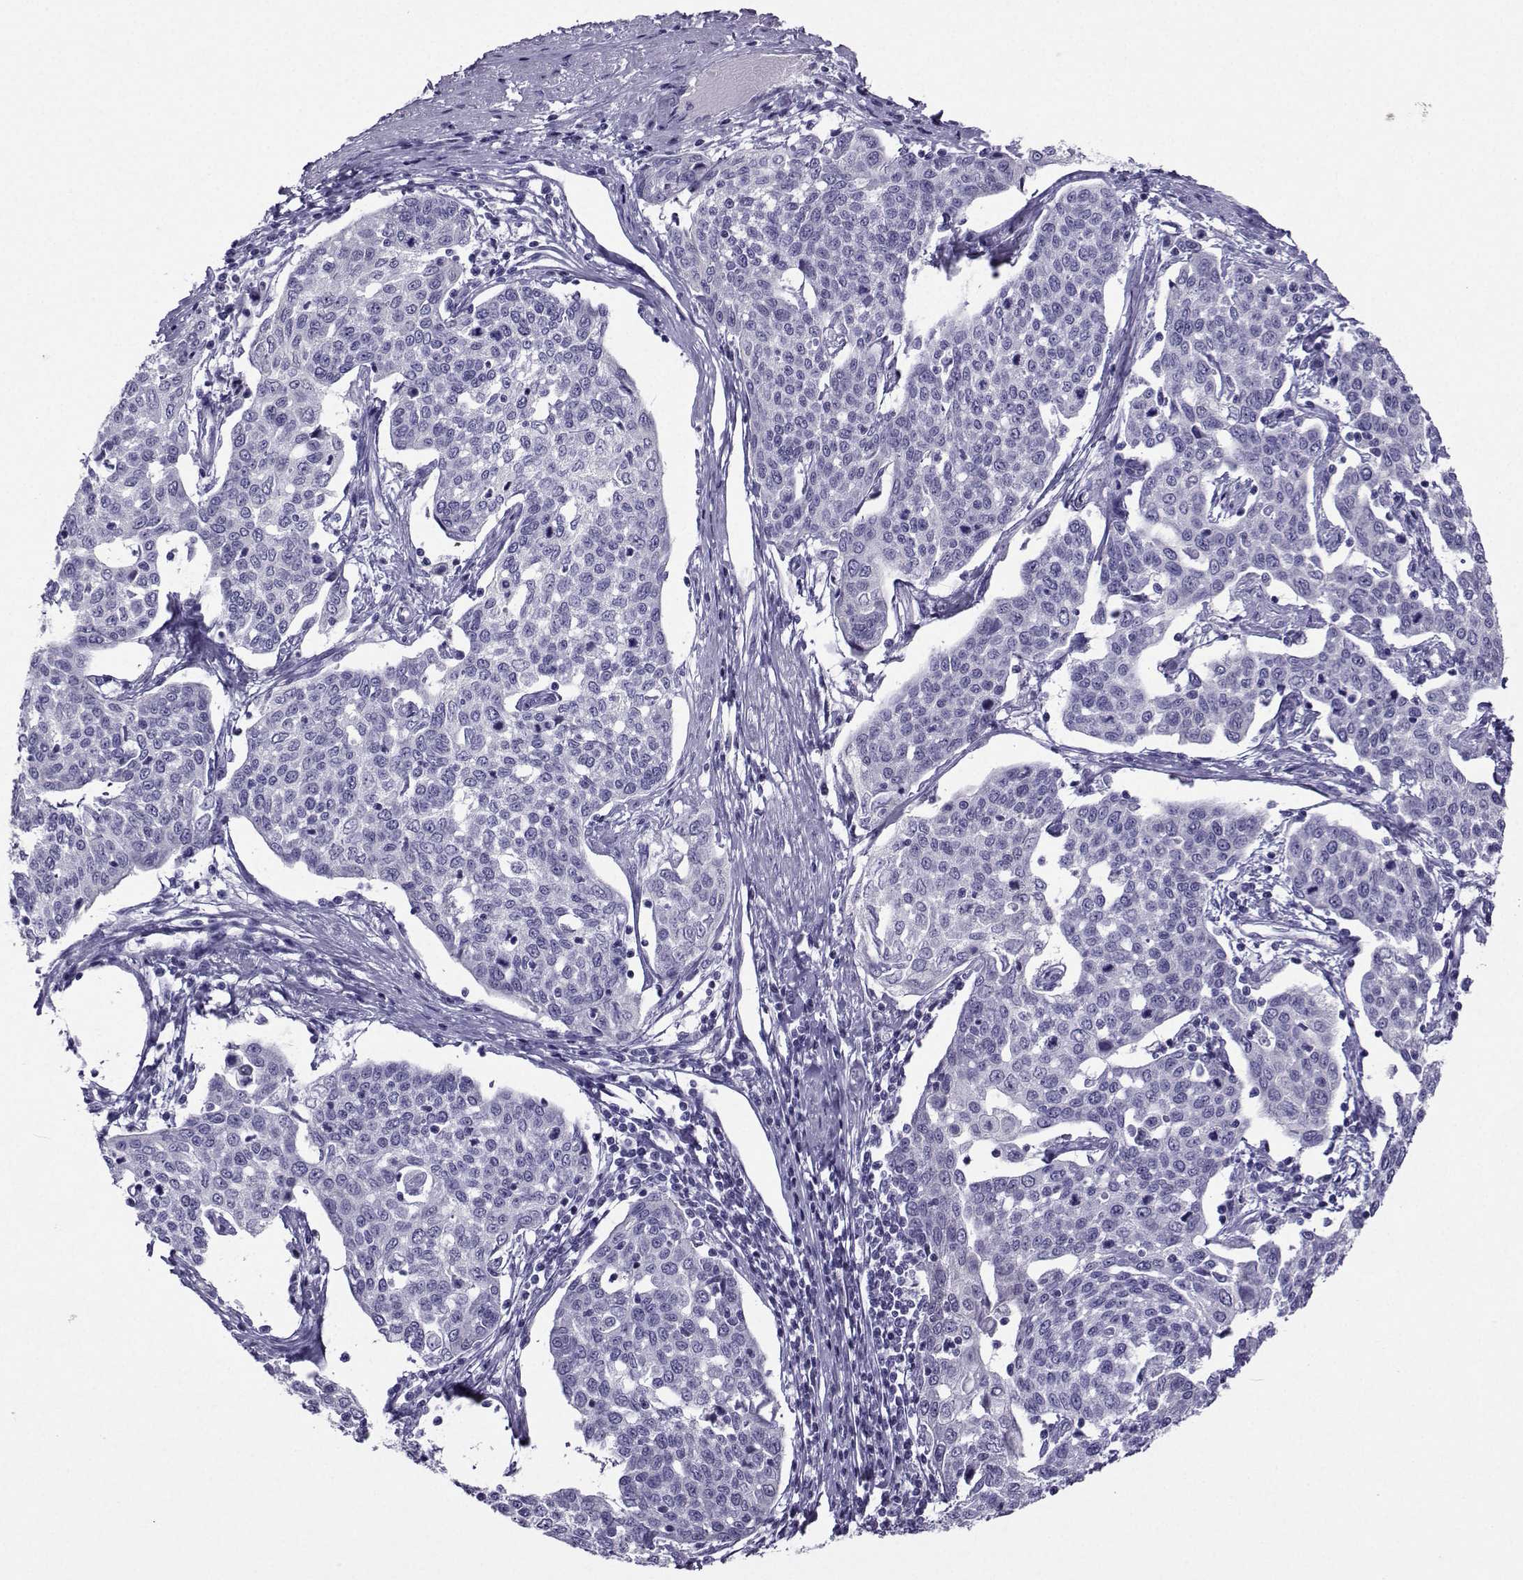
{"staining": {"intensity": "negative", "quantity": "none", "location": "none"}, "tissue": "cervical cancer", "cell_type": "Tumor cells", "image_type": "cancer", "snomed": [{"axis": "morphology", "description": "Squamous cell carcinoma, NOS"}, {"axis": "topography", "description": "Cervix"}], "caption": "Tumor cells are negative for brown protein staining in cervical cancer (squamous cell carcinoma).", "gene": "CRYBB1", "patient": {"sex": "female", "age": 34}}